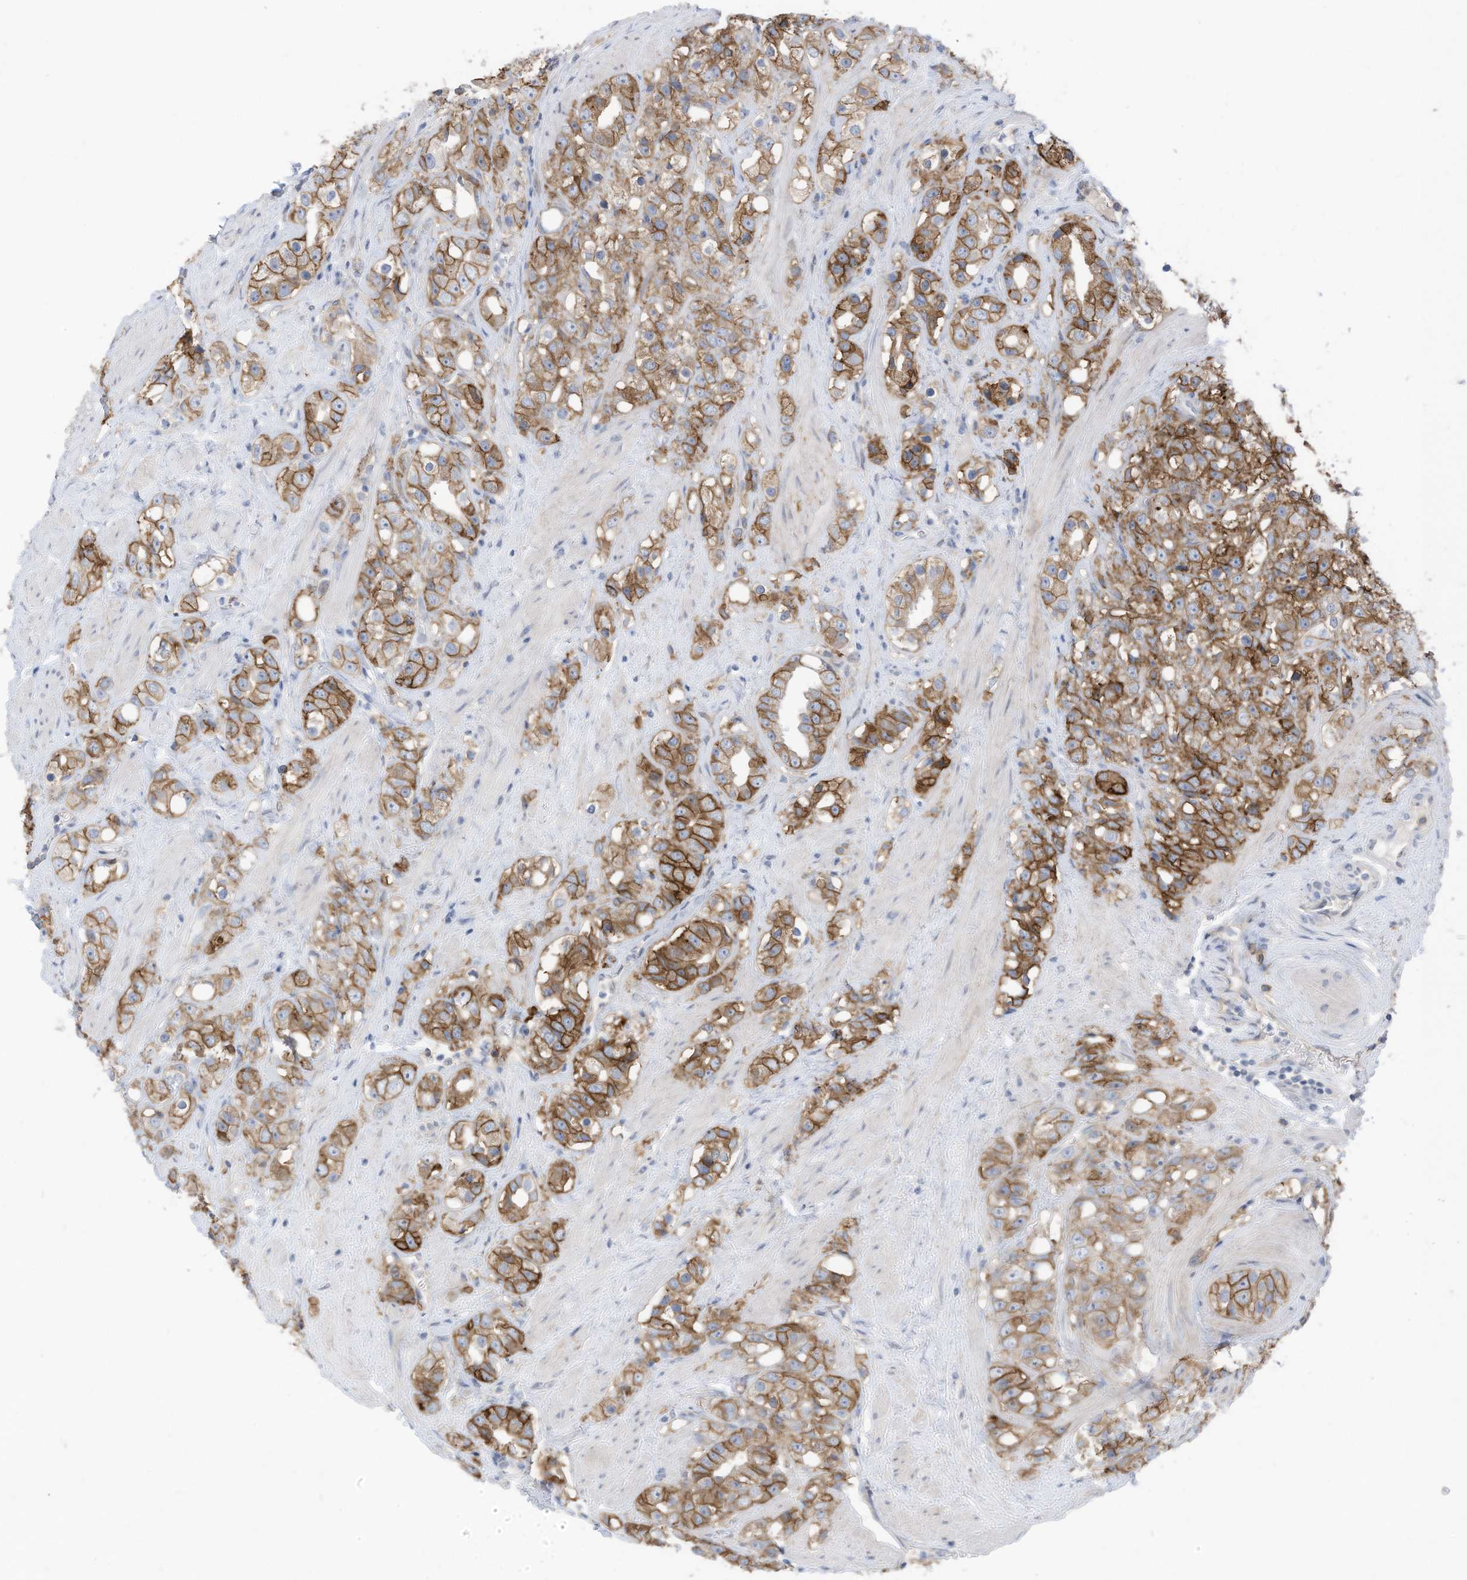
{"staining": {"intensity": "strong", "quantity": ">75%", "location": "cytoplasmic/membranous"}, "tissue": "prostate cancer", "cell_type": "Tumor cells", "image_type": "cancer", "snomed": [{"axis": "morphology", "description": "Adenocarcinoma, NOS"}, {"axis": "topography", "description": "Prostate"}], "caption": "Protein staining of prostate adenocarcinoma tissue shows strong cytoplasmic/membranous staining in approximately >75% of tumor cells.", "gene": "SLC1A5", "patient": {"sex": "male", "age": 79}}